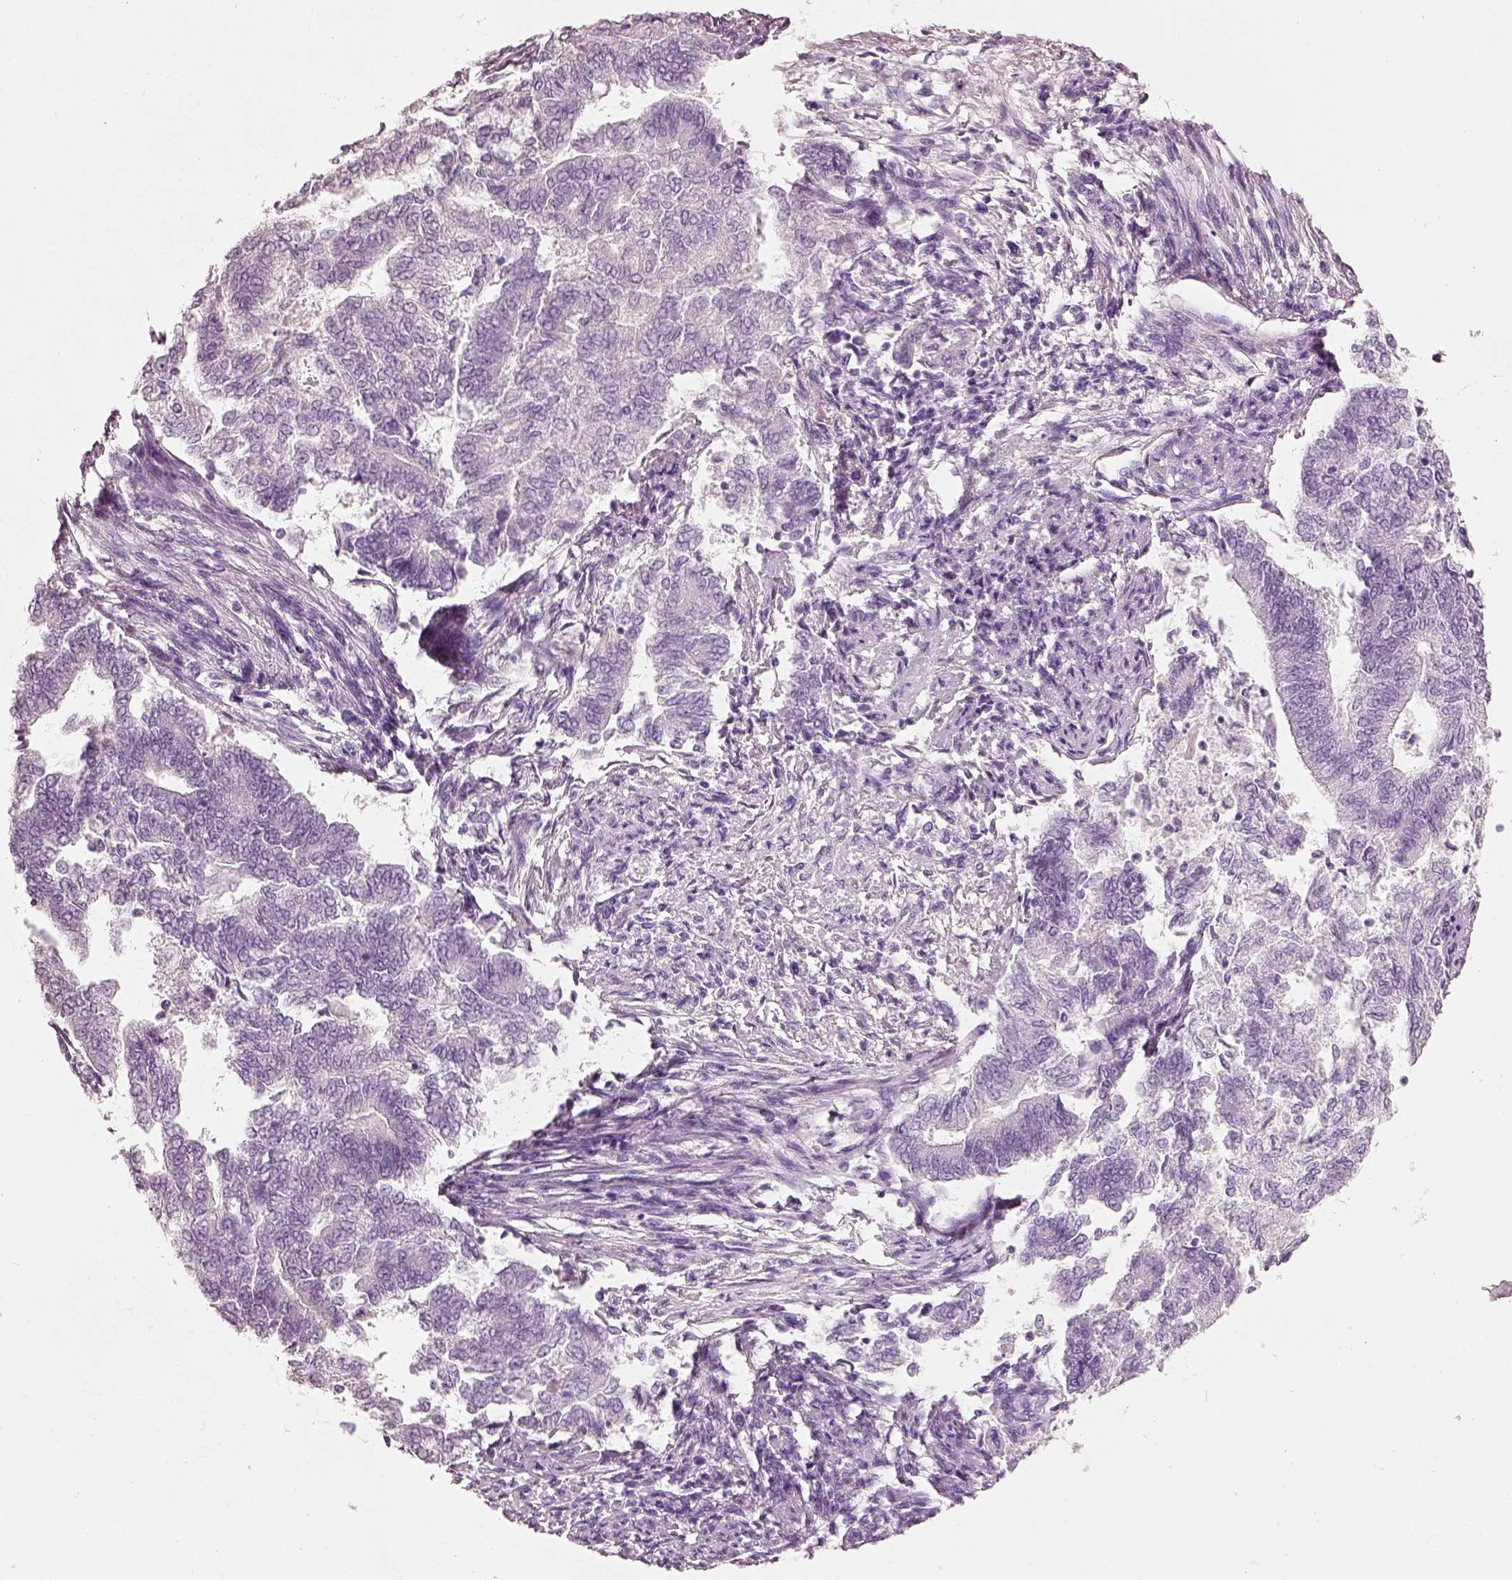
{"staining": {"intensity": "negative", "quantity": "none", "location": "none"}, "tissue": "endometrial cancer", "cell_type": "Tumor cells", "image_type": "cancer", "snomed": [{"axis": "morphology", "description": "Adenocarcinoma, NOS"}, {"axis": "topography", "description": "Endometrium"}], "caption": "Histopathology image shows no protein expression in tumor cells of endometrial cancer tissue.", "gene": "PNOC", "patient": {"sex": "female", "age": 65}}